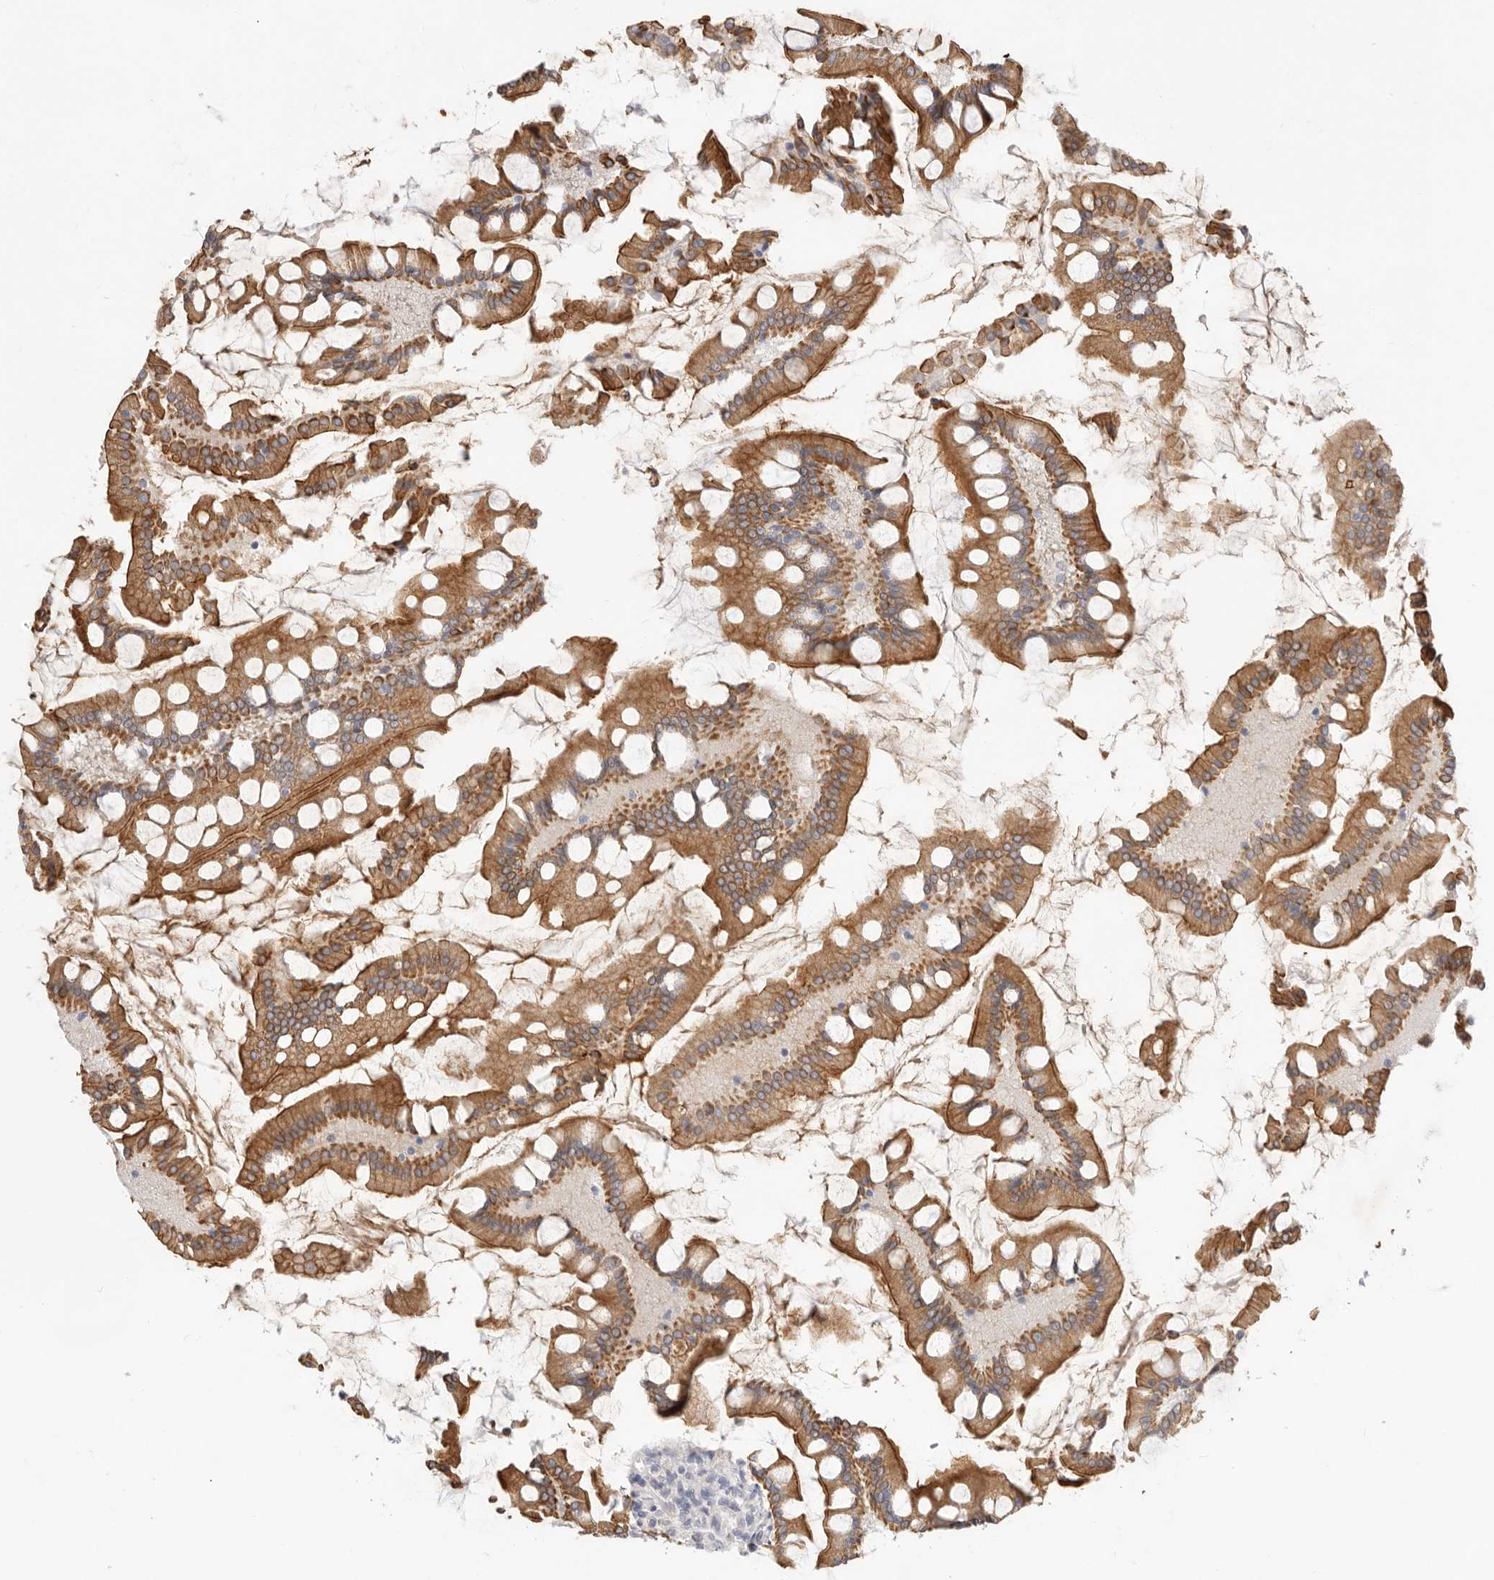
{"staining": {"intensity": "strong", "quantity": ">75%", "location": "cytoplasmic/membranous"}, "tissue": "small intestine", "cell_type": "Glandular cells", "image_type": "normal", "snomed": [{"axis": "morphology", "description": "Normal tissue, NOS"}, {"axis": "topography", "description": "Small intestine"}], "caption": "Brown immunohistochemical staining in normal human small intestine exhibits strong cytoplasmic/membranous positivity in about >75% of glandular cells.", "gene": "USH1C", "patient": {"sex": "male", "age": 41}}